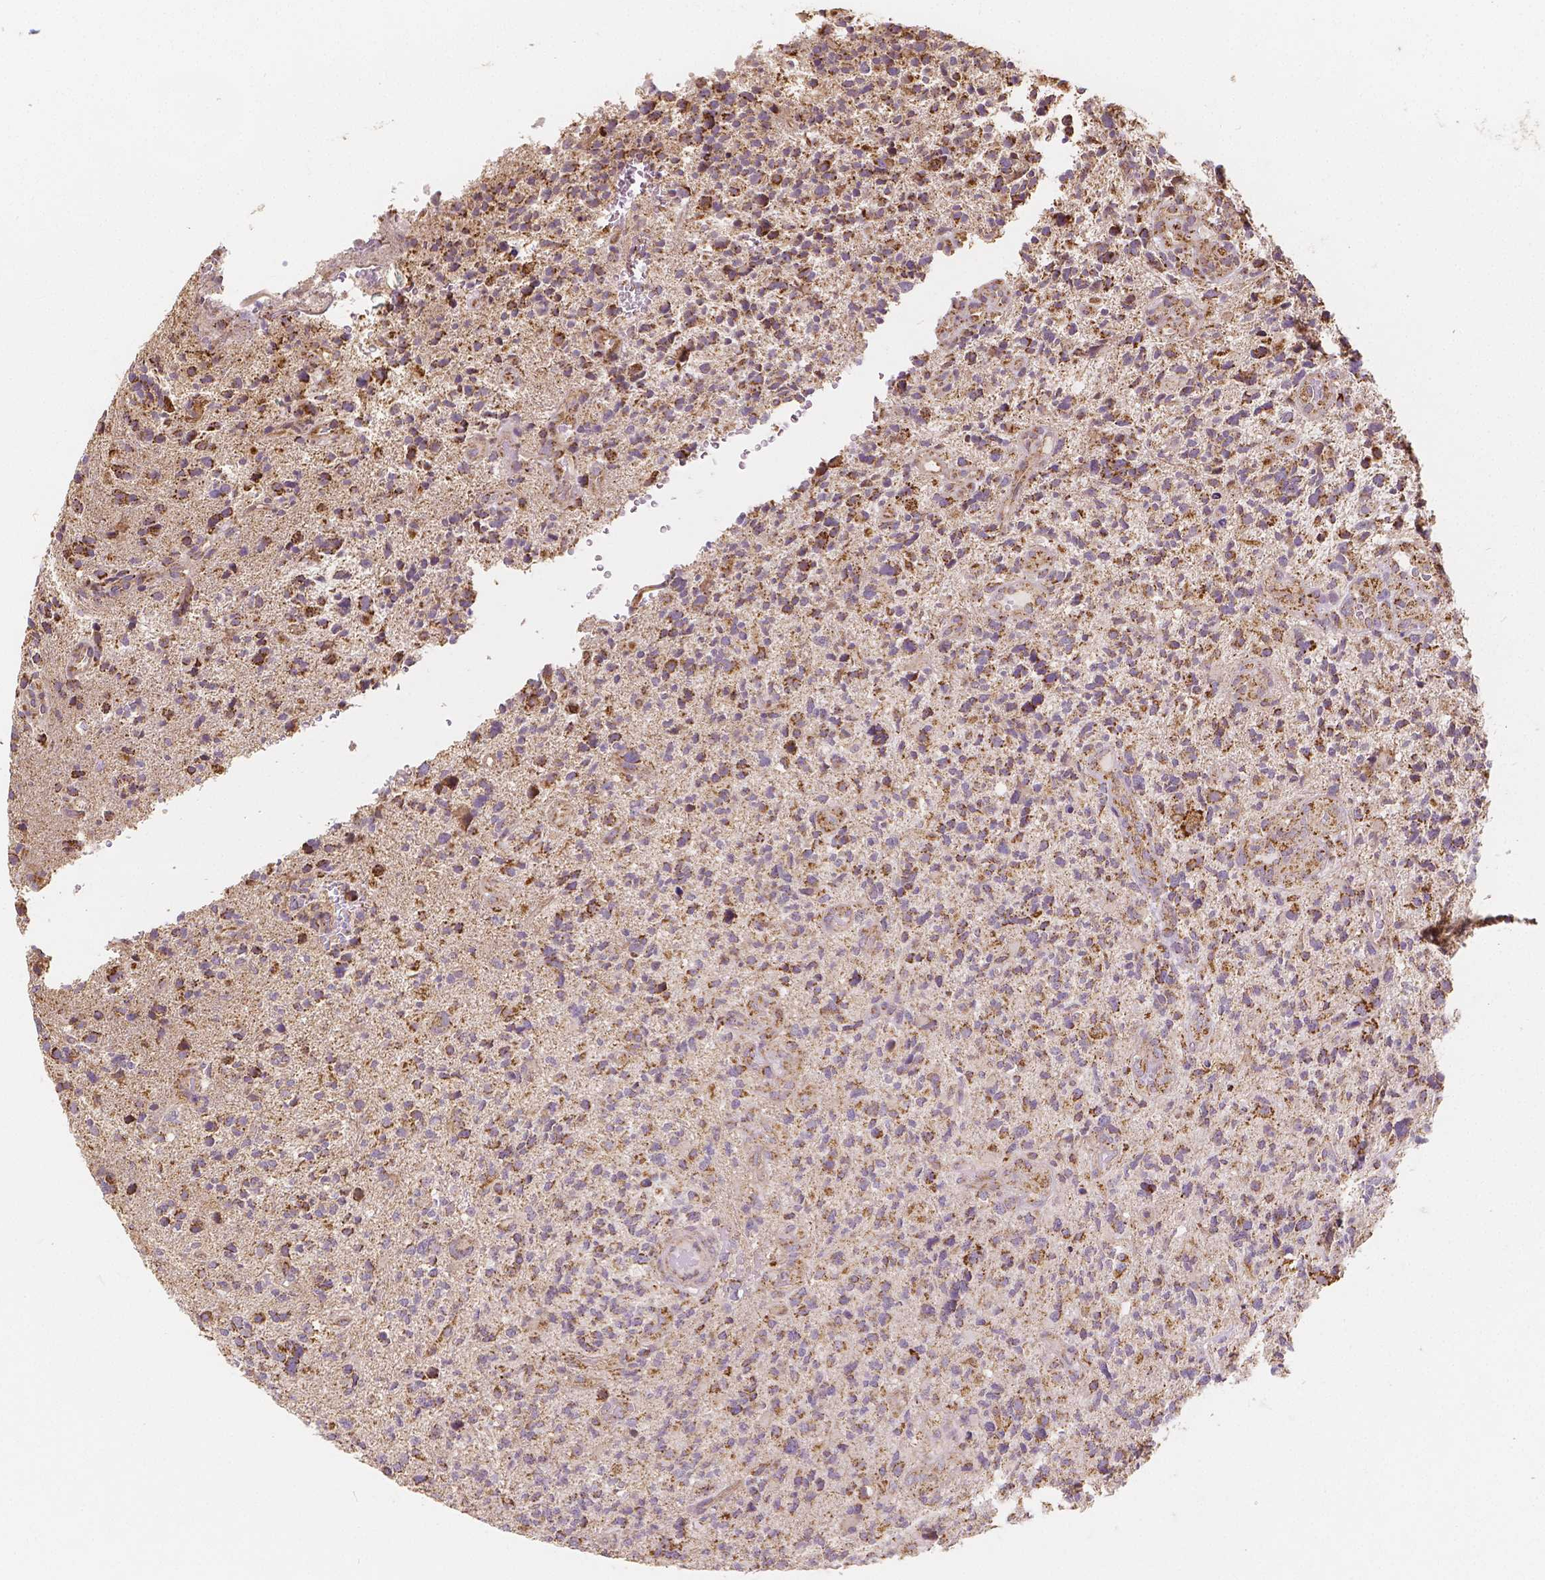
{"staining": {"intensity": "moderate", "quantity": "25%-75%", "location": "cytoplasmic/membranous"}, "tissue": "glioma", "cell_type": "Tumor cells", "image_type": "cancer", "snomed": [{"axis": "morphology", "description": "Glioma, malignant, High grade"}, {"axis": "topography", "description": "Brain"}], "caption": "Moderate cytoplasmic/membranous protein positivity is seen in approximately 25%-75% of tumor cells in malignant glioma (high-grade). (DAB IHC, brown staining for protein, blue staining for nuclei).", "gene": "PEX26", "patient": {"sex": "female", "age": 71}}